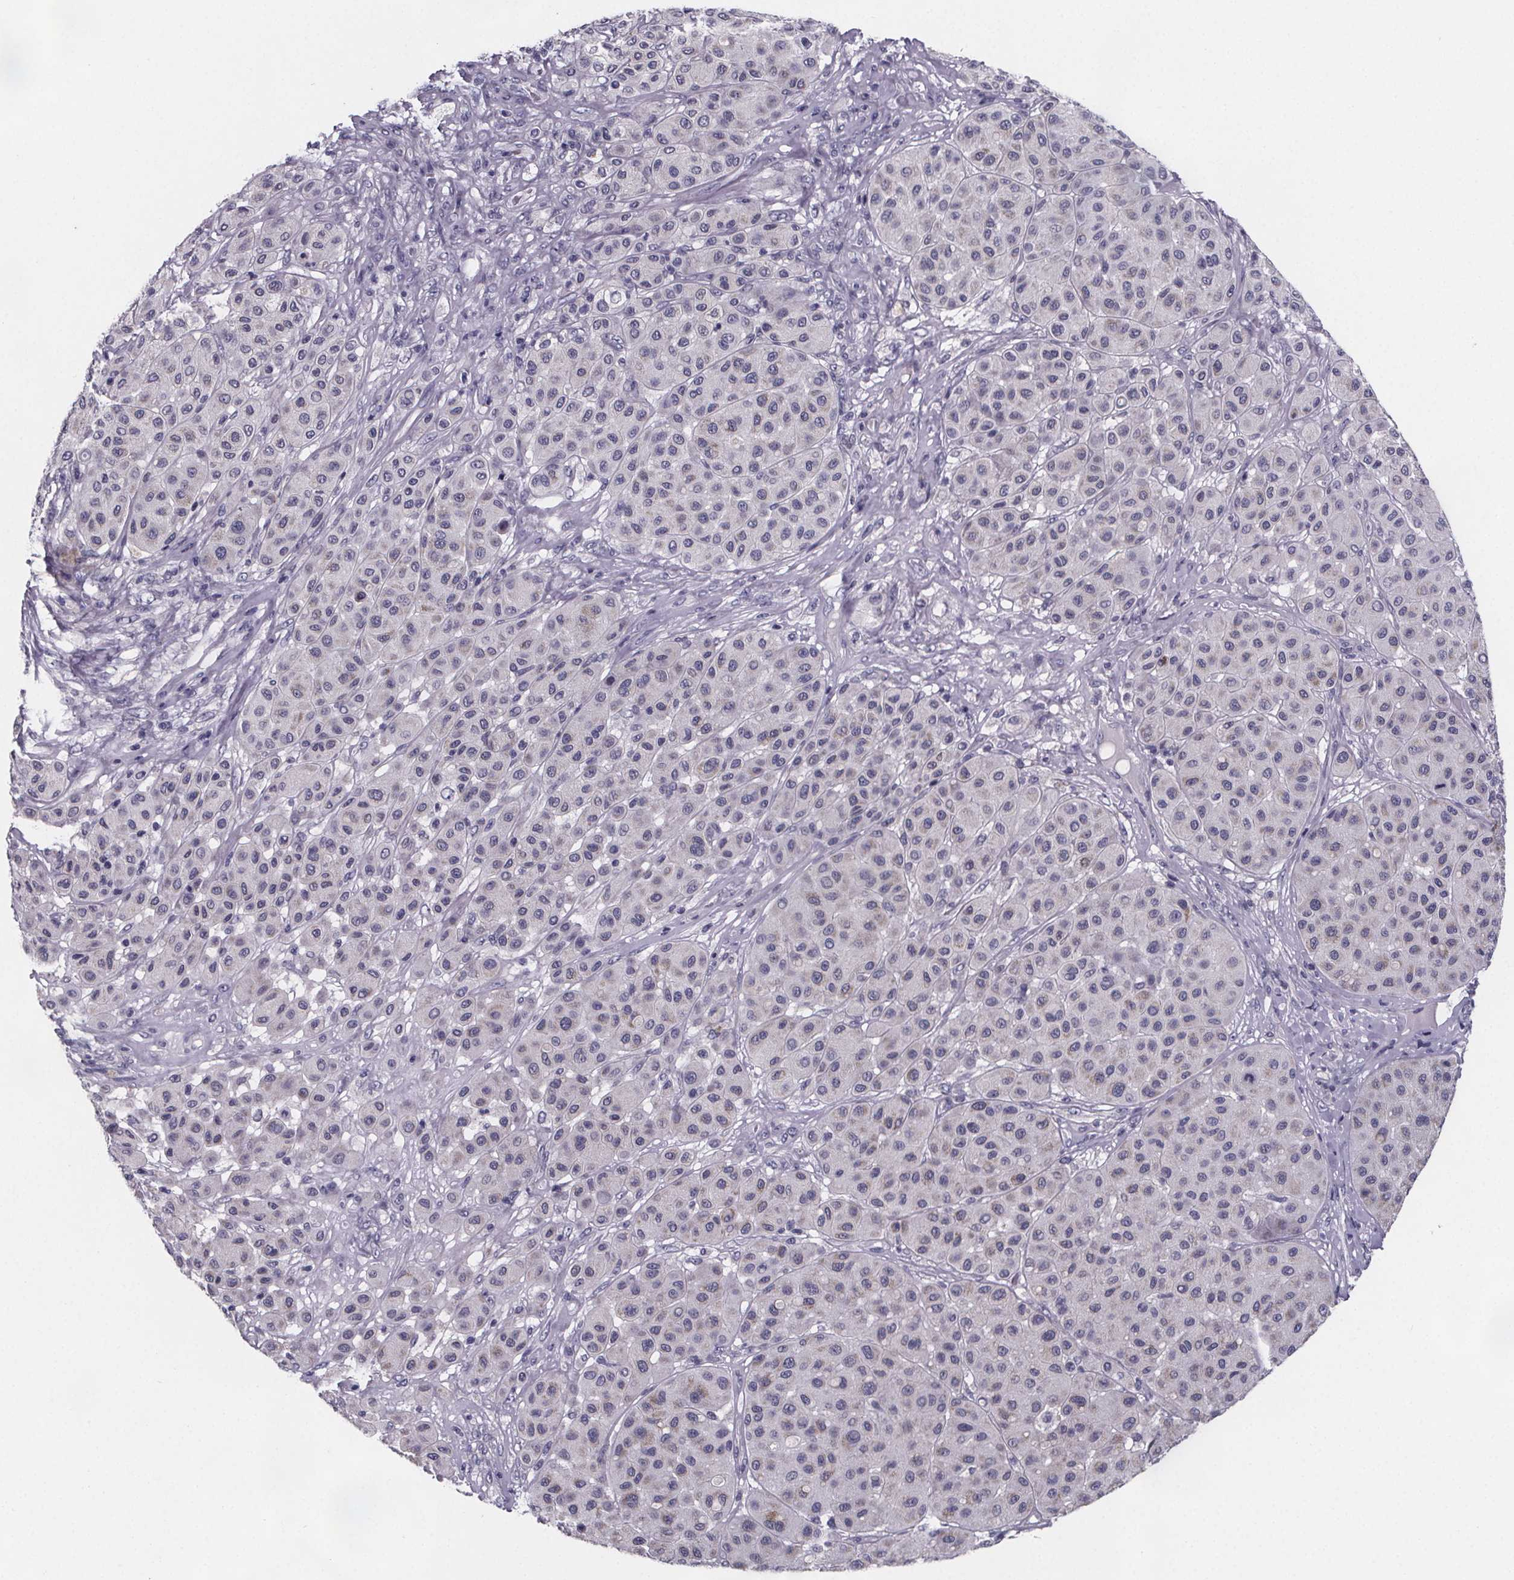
{"staining": {"intensity": "negative", "quantity": "none", "location": "none"}, "tissue": "melanoma", "cell_type": "Tumor cells", "image_type": "cancer", "snomed": [{"axis": "morphology", "description": "Malignant melanoma, Metastatic site"}, {"axis": "topography", "description": "Smooth muscle"}], "caption": "Immunohistochemical staining of melanoma shows no significant expression in tumor cells.", "gene": "PAH", "patient": {"sex": "male", "age": 41}}